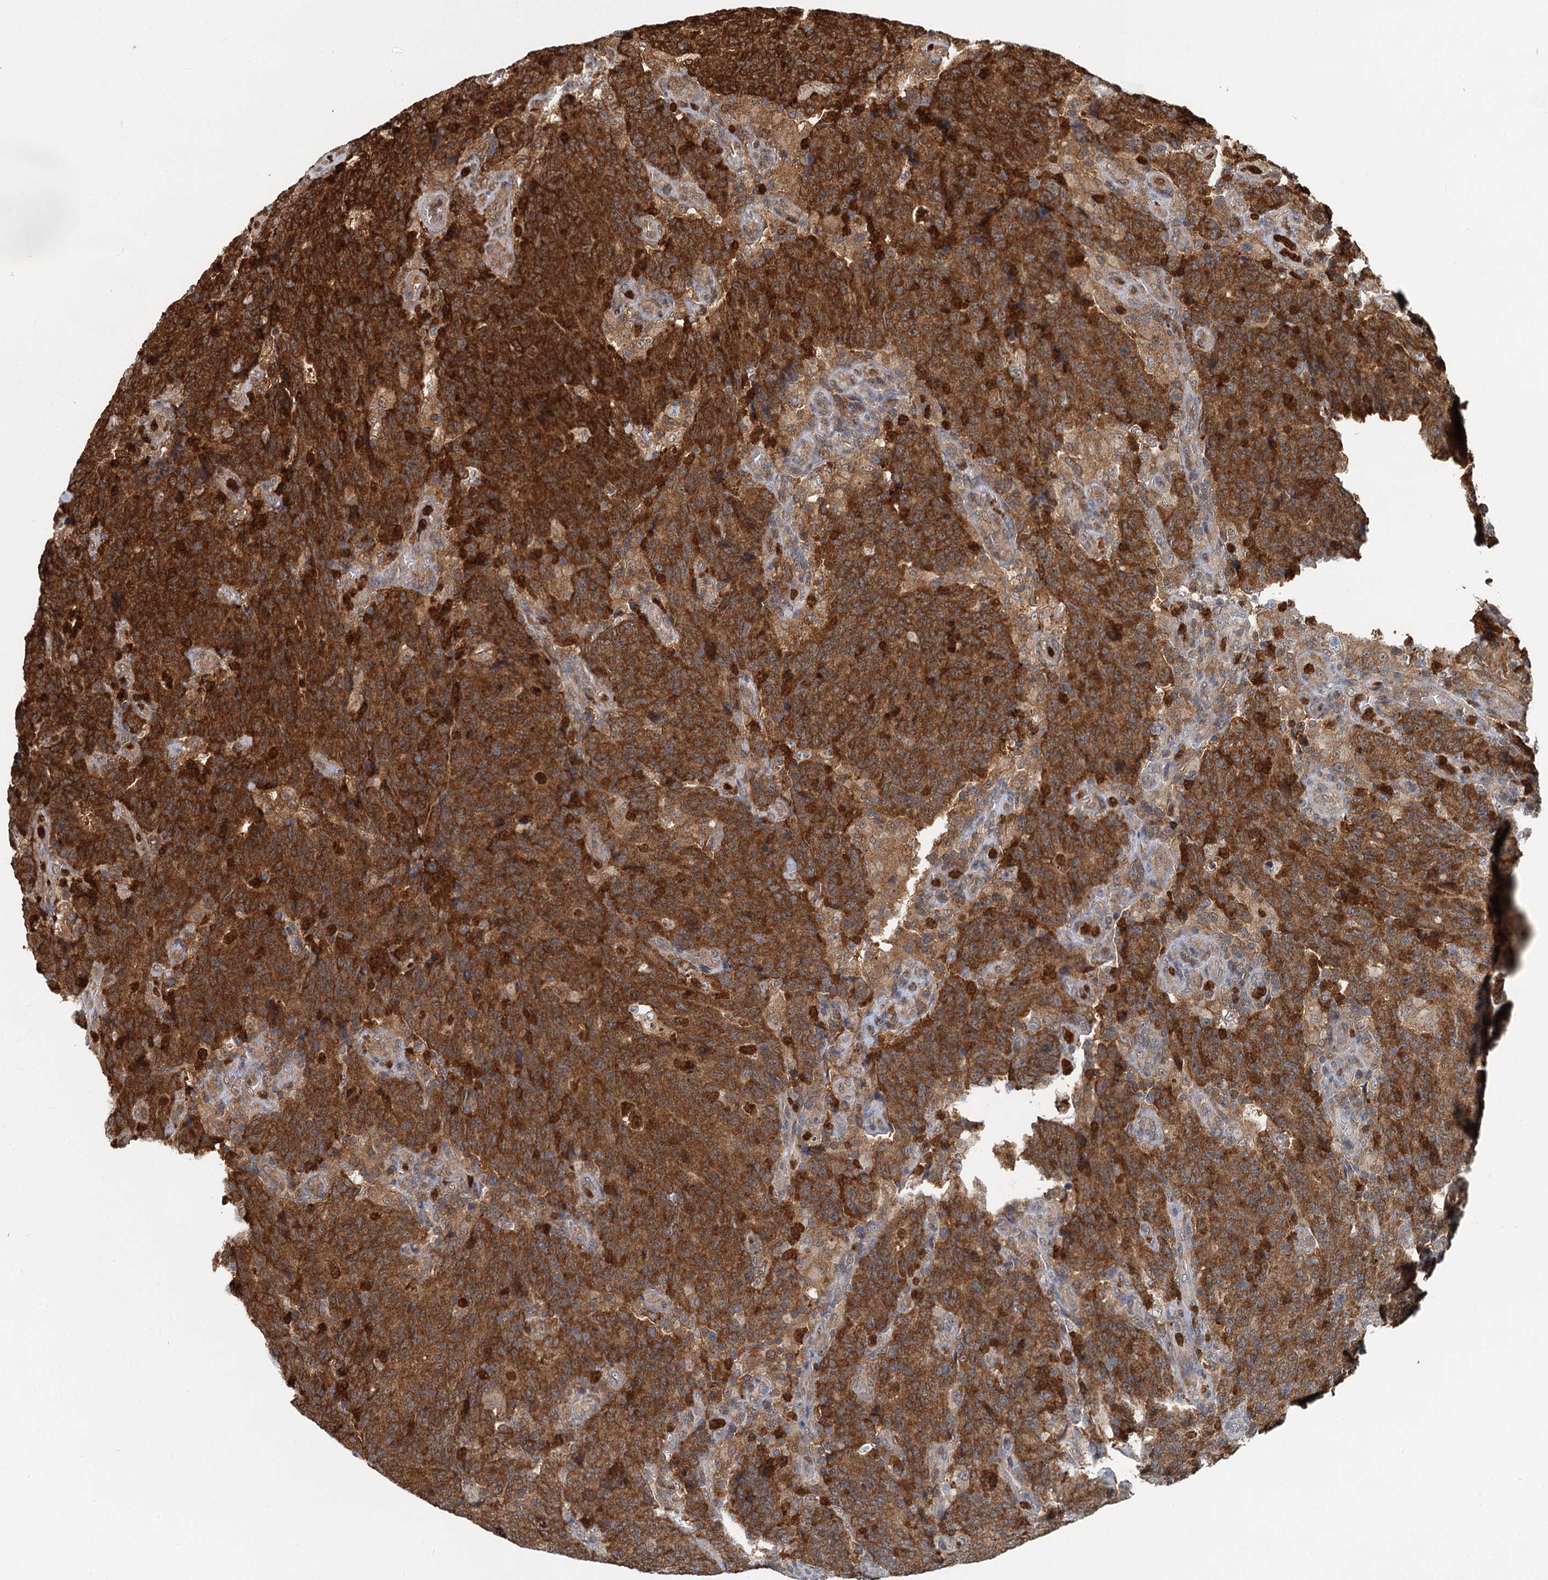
{"staining": {"intensity": "strong", "quantity": ">75%", "location": "cytoplasmic/membranous"}, "tissue": "colorectal cancer", "cell_type": "Tumor cells", "image_type": "cancer", "snomed": [{"axis": "morphology", "description": "Adenocarcinoma, NOS"}, {"axis": "topography", "description": "Colon"}], "caption": "Protein expression analysis of colorectal cancer (adenocarcinoma) demonstrates strong cytoplasmic/membranous staining in about >75% of tumor cells.", "gene": "GPI", "patient": {"sex": "female", "age": 75}}